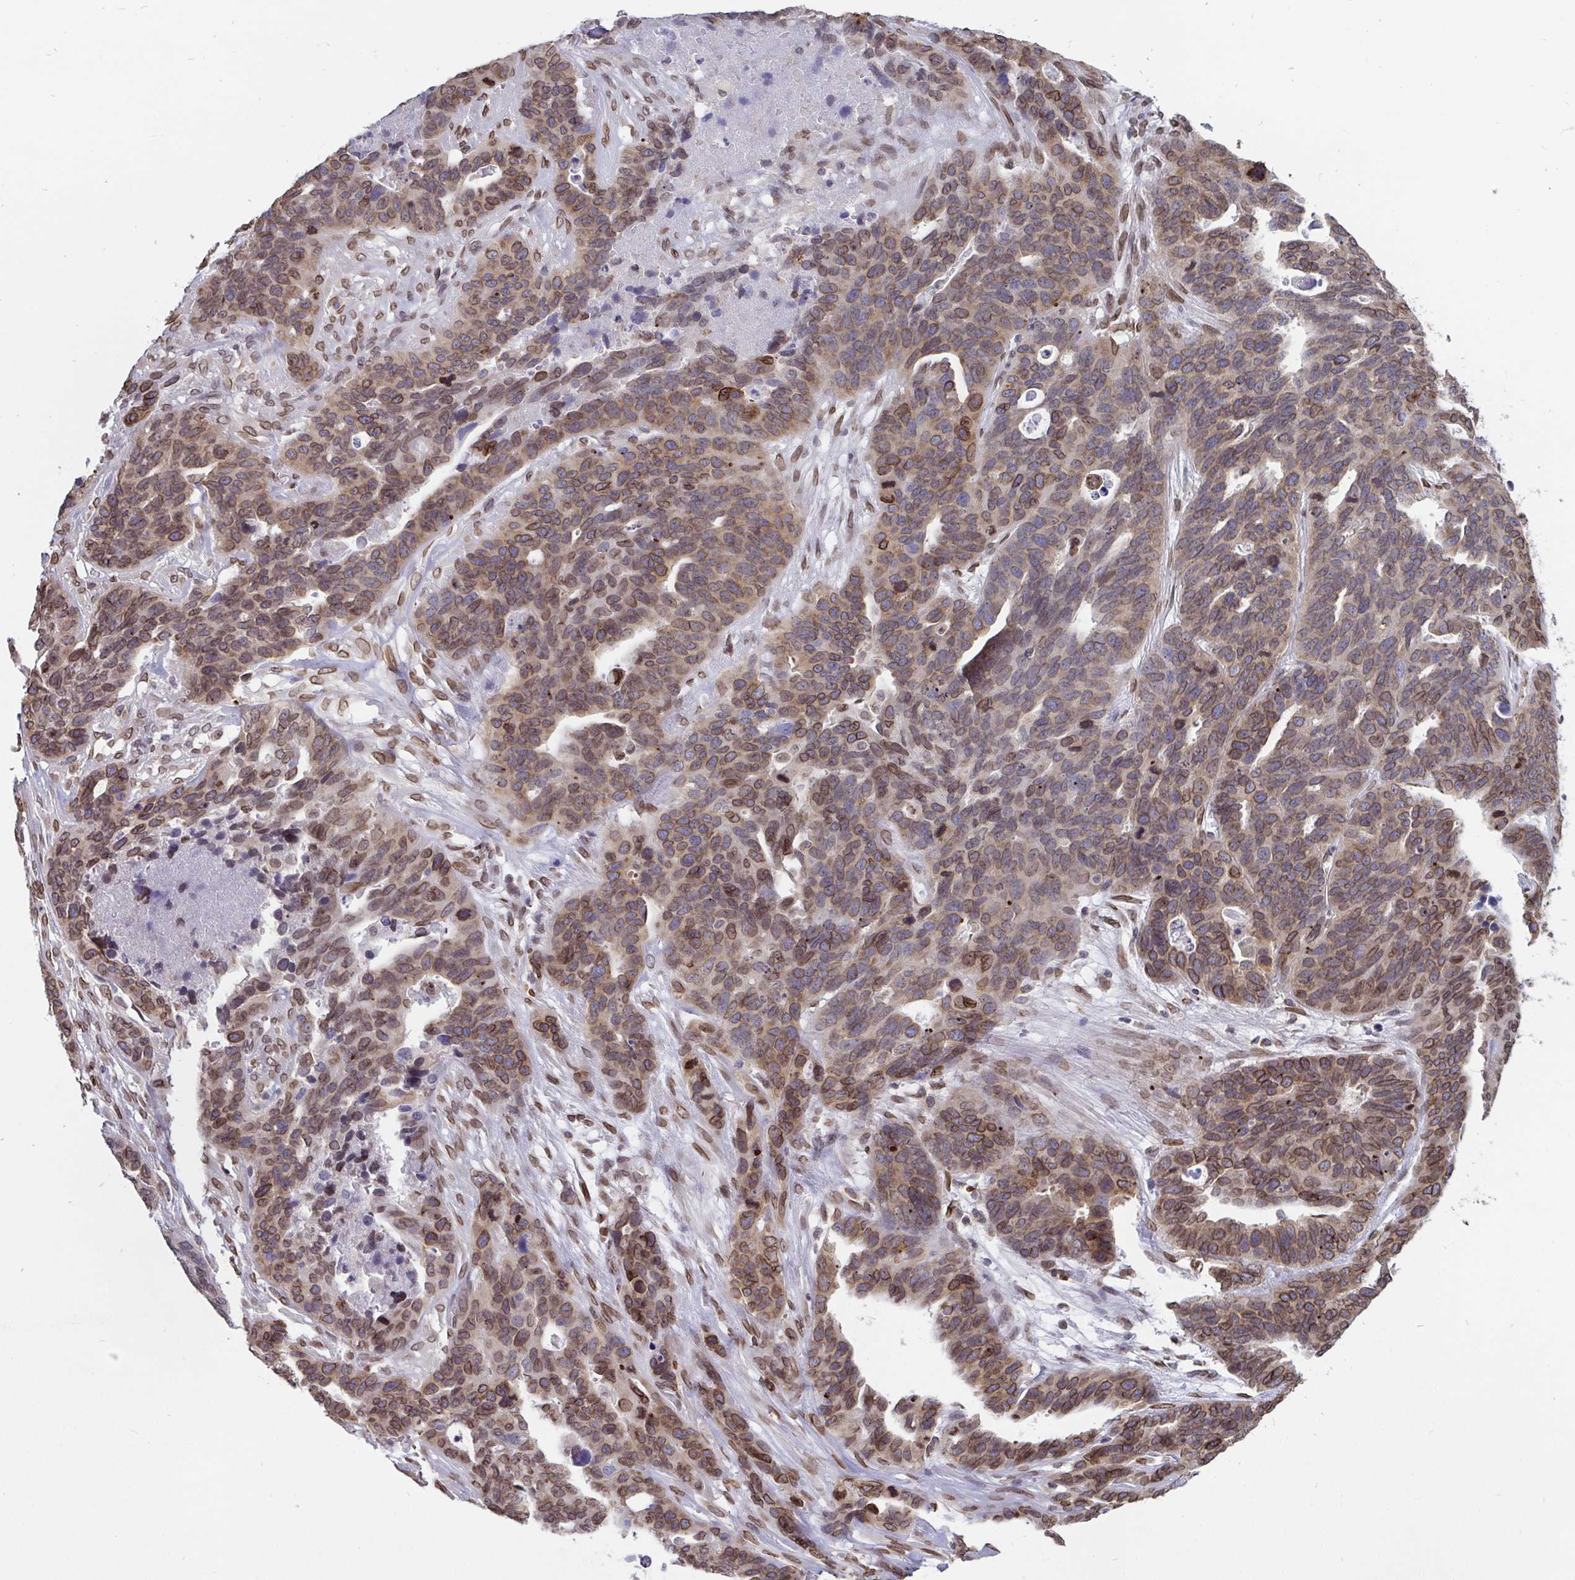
{"staining": {"intensity": "moderate", "quantity": "25%-75%", "location": "cytoplasmic/membranous,nuclear"}, "tissue": "ovarian cancer", "cell_type": "Tumor cells", "image_type": "cancer", "snomed": [{"axis": "morphology", "description": "Cystadenocarcinoma, serous, NOS"}, {"axis": "topography", "description": "Ovary"}], "caption": "A photomicrograph of ovarian cancer (serous cystadenocarcinoma) stained for a protein exhibits moderate cytoplasmic/membranous and nuclear brown staining in tumor cells.", "gene": "EMD", "patient": {"sex": "female", "age": 64}}